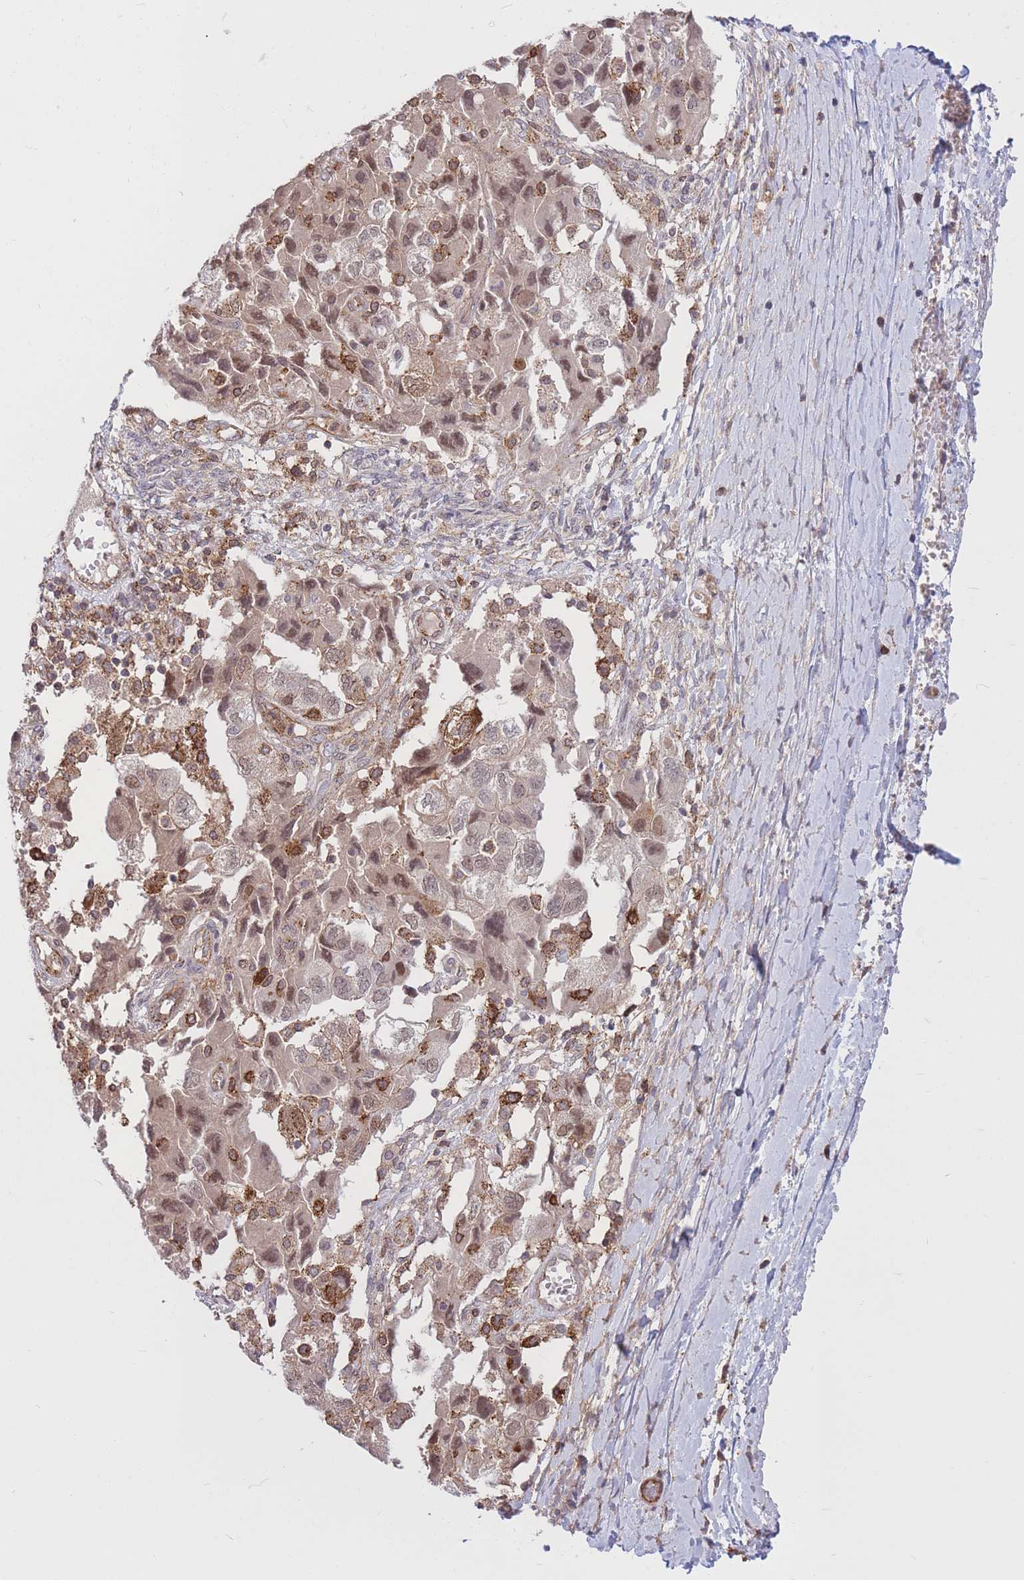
{"staining": {"intensity": "moderate", "quantity": "25%-75%", "location": "cytoplasmic/membranous,nuclear"}, "tissue": "ovarian cancer", "cell_type": "Tumor cells", "image_type": "cancer", "snomed": [{"axis": "morphology", "description": "Carcinoma, NOS"}, {"axis": "morphology", "description": "Cystadenocarcinoma, serous, NOS"}, {"axis": "topography", "description": "Ovary"}], "caption": "Protein analysis of ovarian serous cystadenocarcinoma tissue exhibits moderate cytoplasmic/membranous and nuclear expression in about 25%-75% of tumor cells.", "gene": "TCF20", "patient": {"sex": "female", "age": 69}}